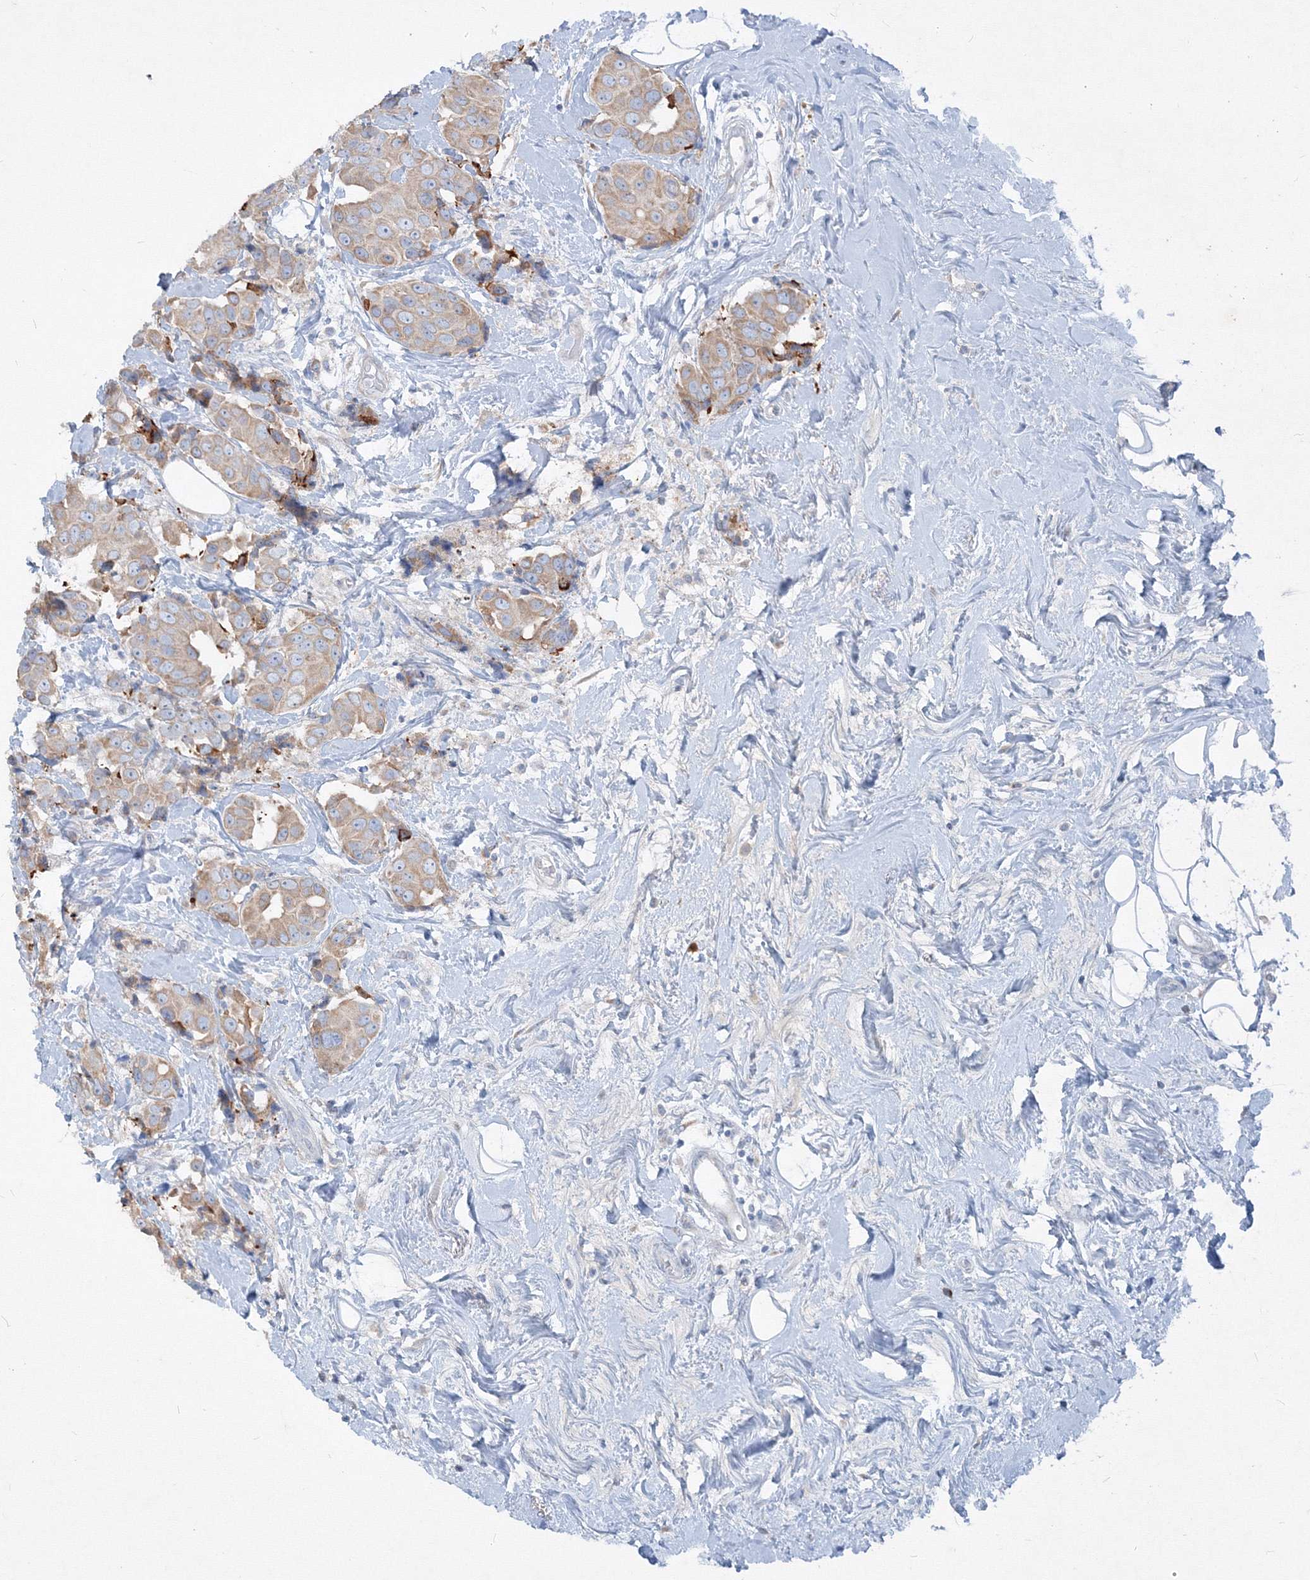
{"staining": {"intensity": "weak", "quantity": ">75%", "location": "cytoplasmic/membranous"}, "tissue": "breast cancer", "cell_type": "Tumor cells", "image_type": "cancer", "snomed": [{"axis": "morphology", "description": "Normal tissue, NOS"}, {"axis": "morphology", "description": "Duct carcinoma"}, {"axis": "topography", "description": "Breast"}], "caption": "Tumor cells show weak cytoplasmic/membranous positivity in about >75% of cells in breast invasive ductal carcinoma.", "gene": "IFNAR1", "patient": {"sex": "female", "age": 39}}